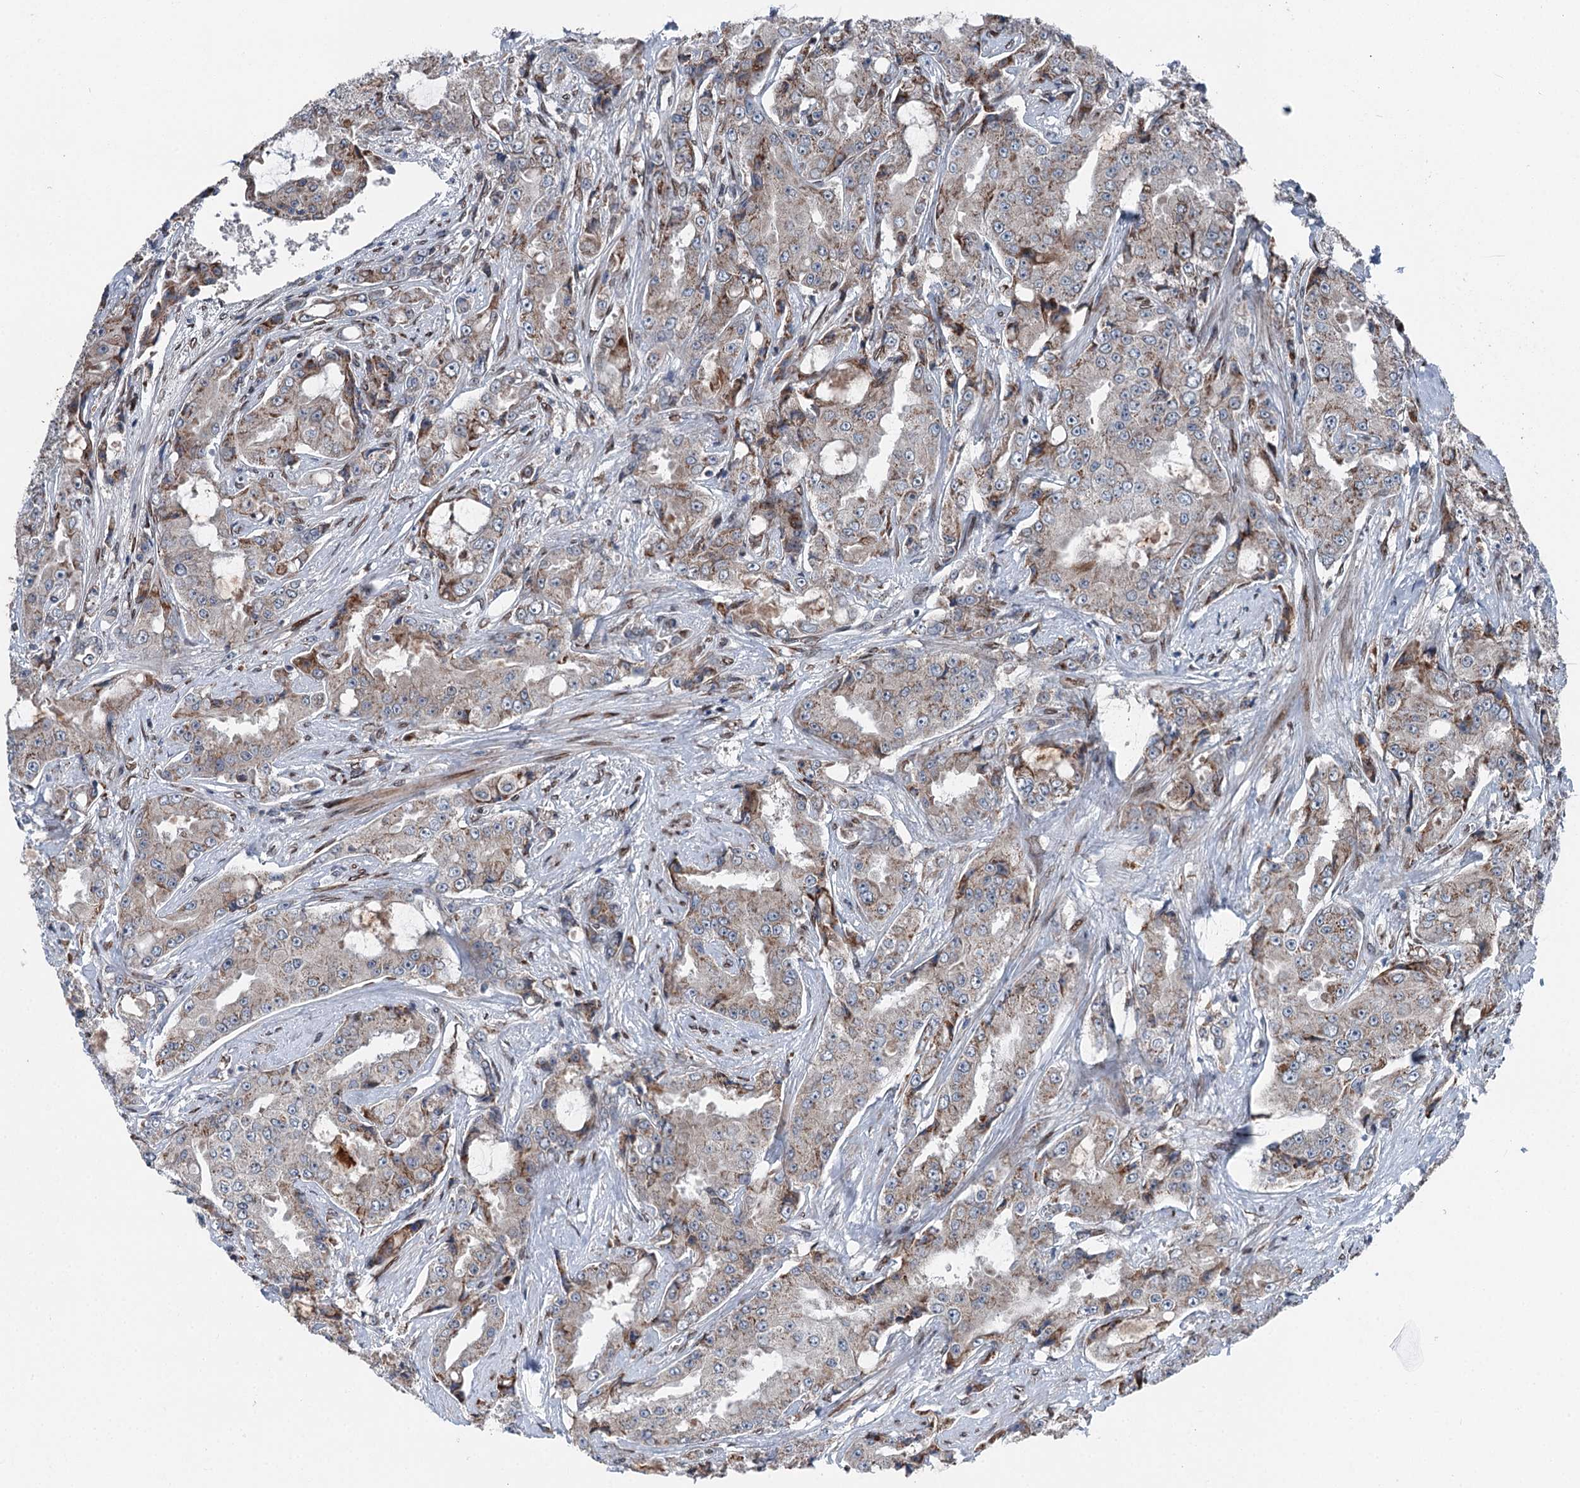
{"staining": {"intensity": "moderate", "quantity": "25%-75%", "location": "cytoplasmic/membranous"}, "tissue": "prostate cancer", "cell_type": "Tumor cells", "image_type": "cancer", "snomed": [{"axis": "morphology", "description": "Adenocarcinoma, High grade"}, {"axis": "topography", "description": "Prostate"}], "caption": "This micrograph demonstrates immunohistochemistry (IHC) staining of prostate adenocarcinoma (high-grade), with medium moderate cytoplasmic/membranous staining in approximately 25%-75% of tumor cells.", "gene": "MRPL14", "patient": {"sex": "male", "age": 73}}